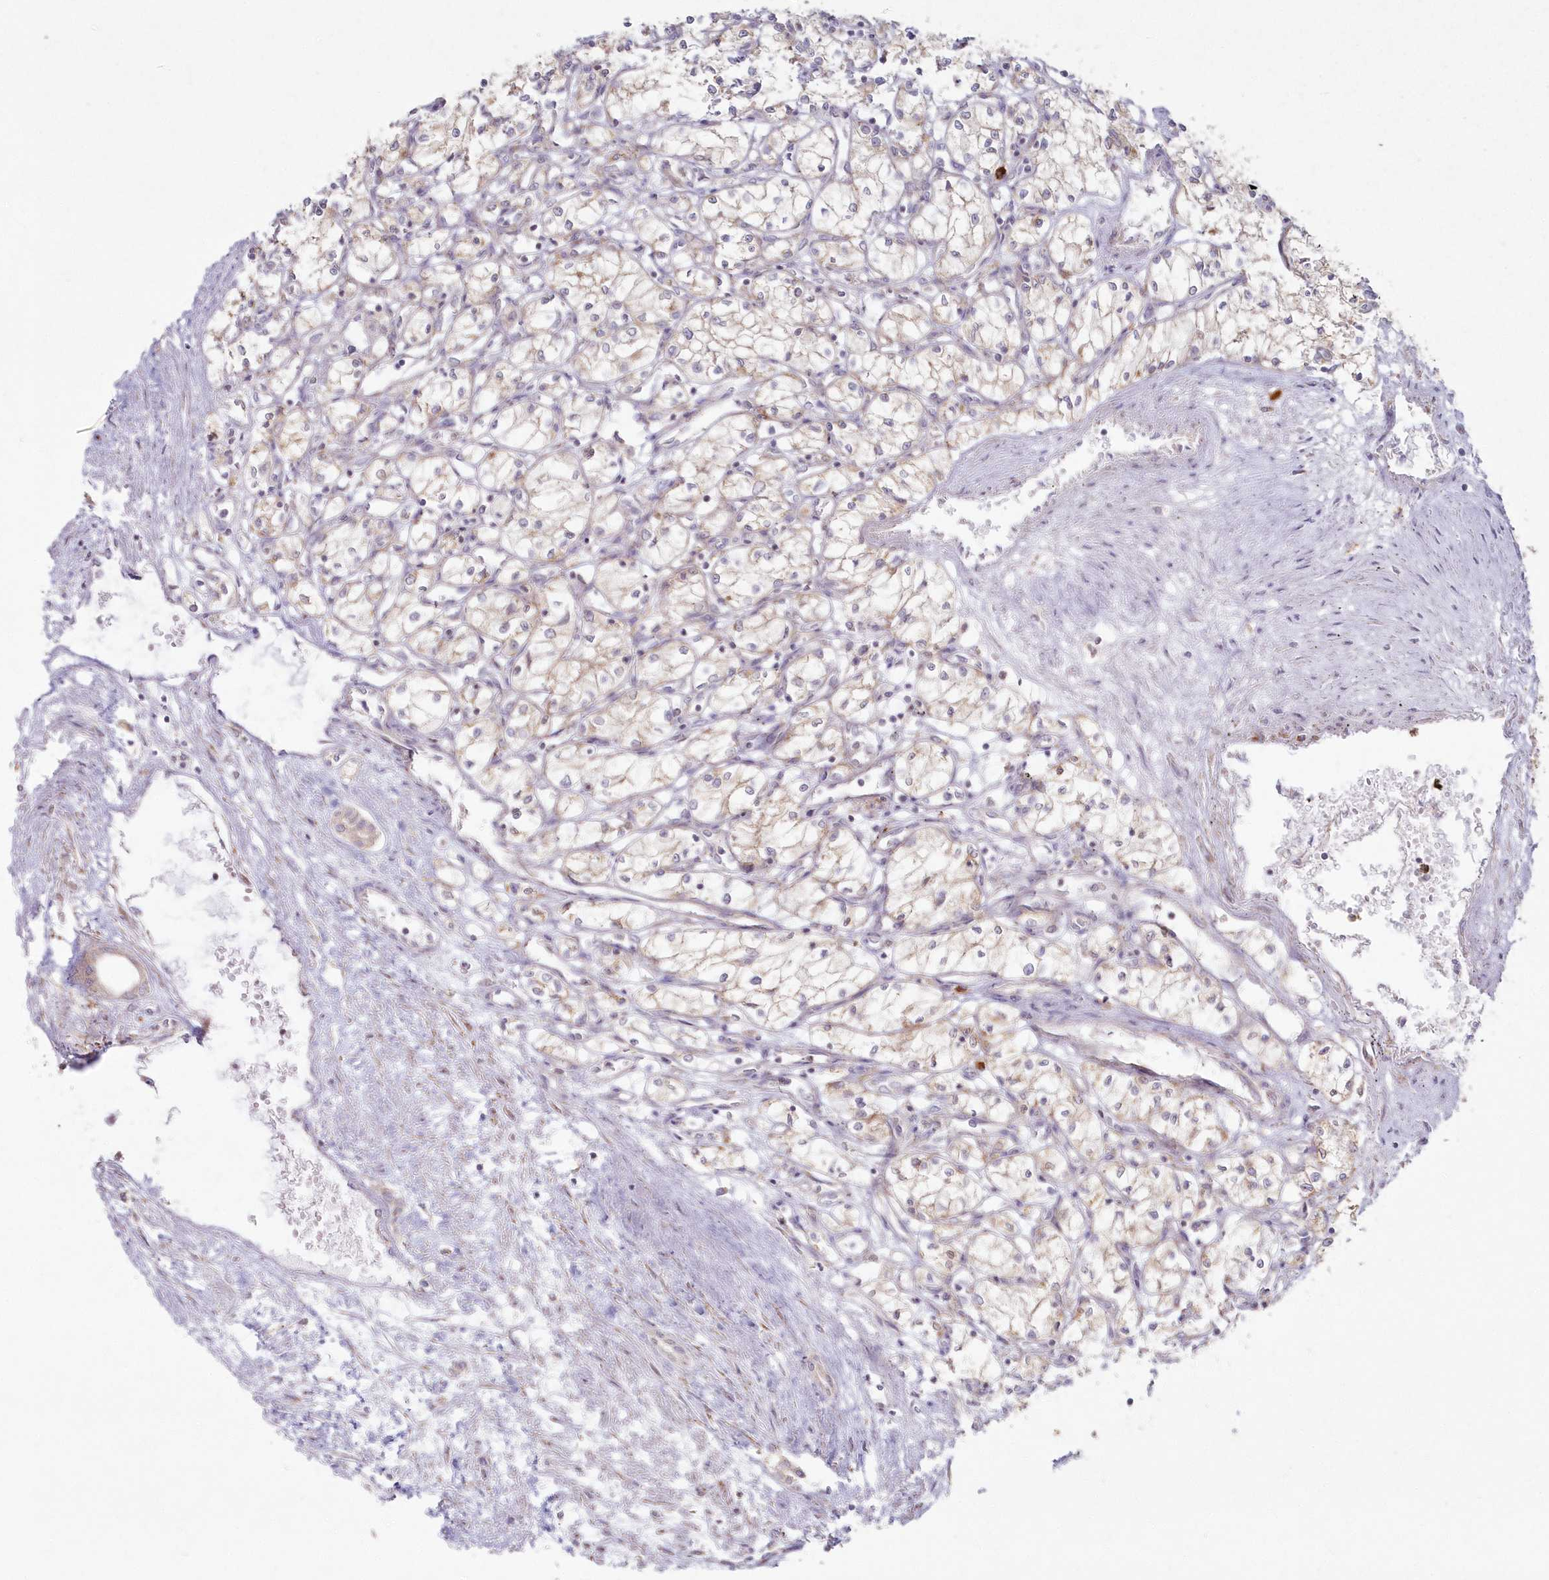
{"staining": {"intensity": "weak", "quantity": "25%-75%", "location": "cytoplasmic/membranous"}, "tissue": "renal cancer", "cell_type": "Tumor cells", "image_type": "cancer", "snomed": [{"axis": "morphology", "description": "Adenocarcinoma, NOS"}, {"axis": "topography", "description": "Kidney"}], "caption": "Immunohistochemistry (DAB) staining of renal cancer (adenocarcinoma) reveals weak cytoplasmic/membranous protein staining in about 25%-75% of tumor cells.", "gene": "ARSB", "patient": {"sex": "male", "age": 59}}